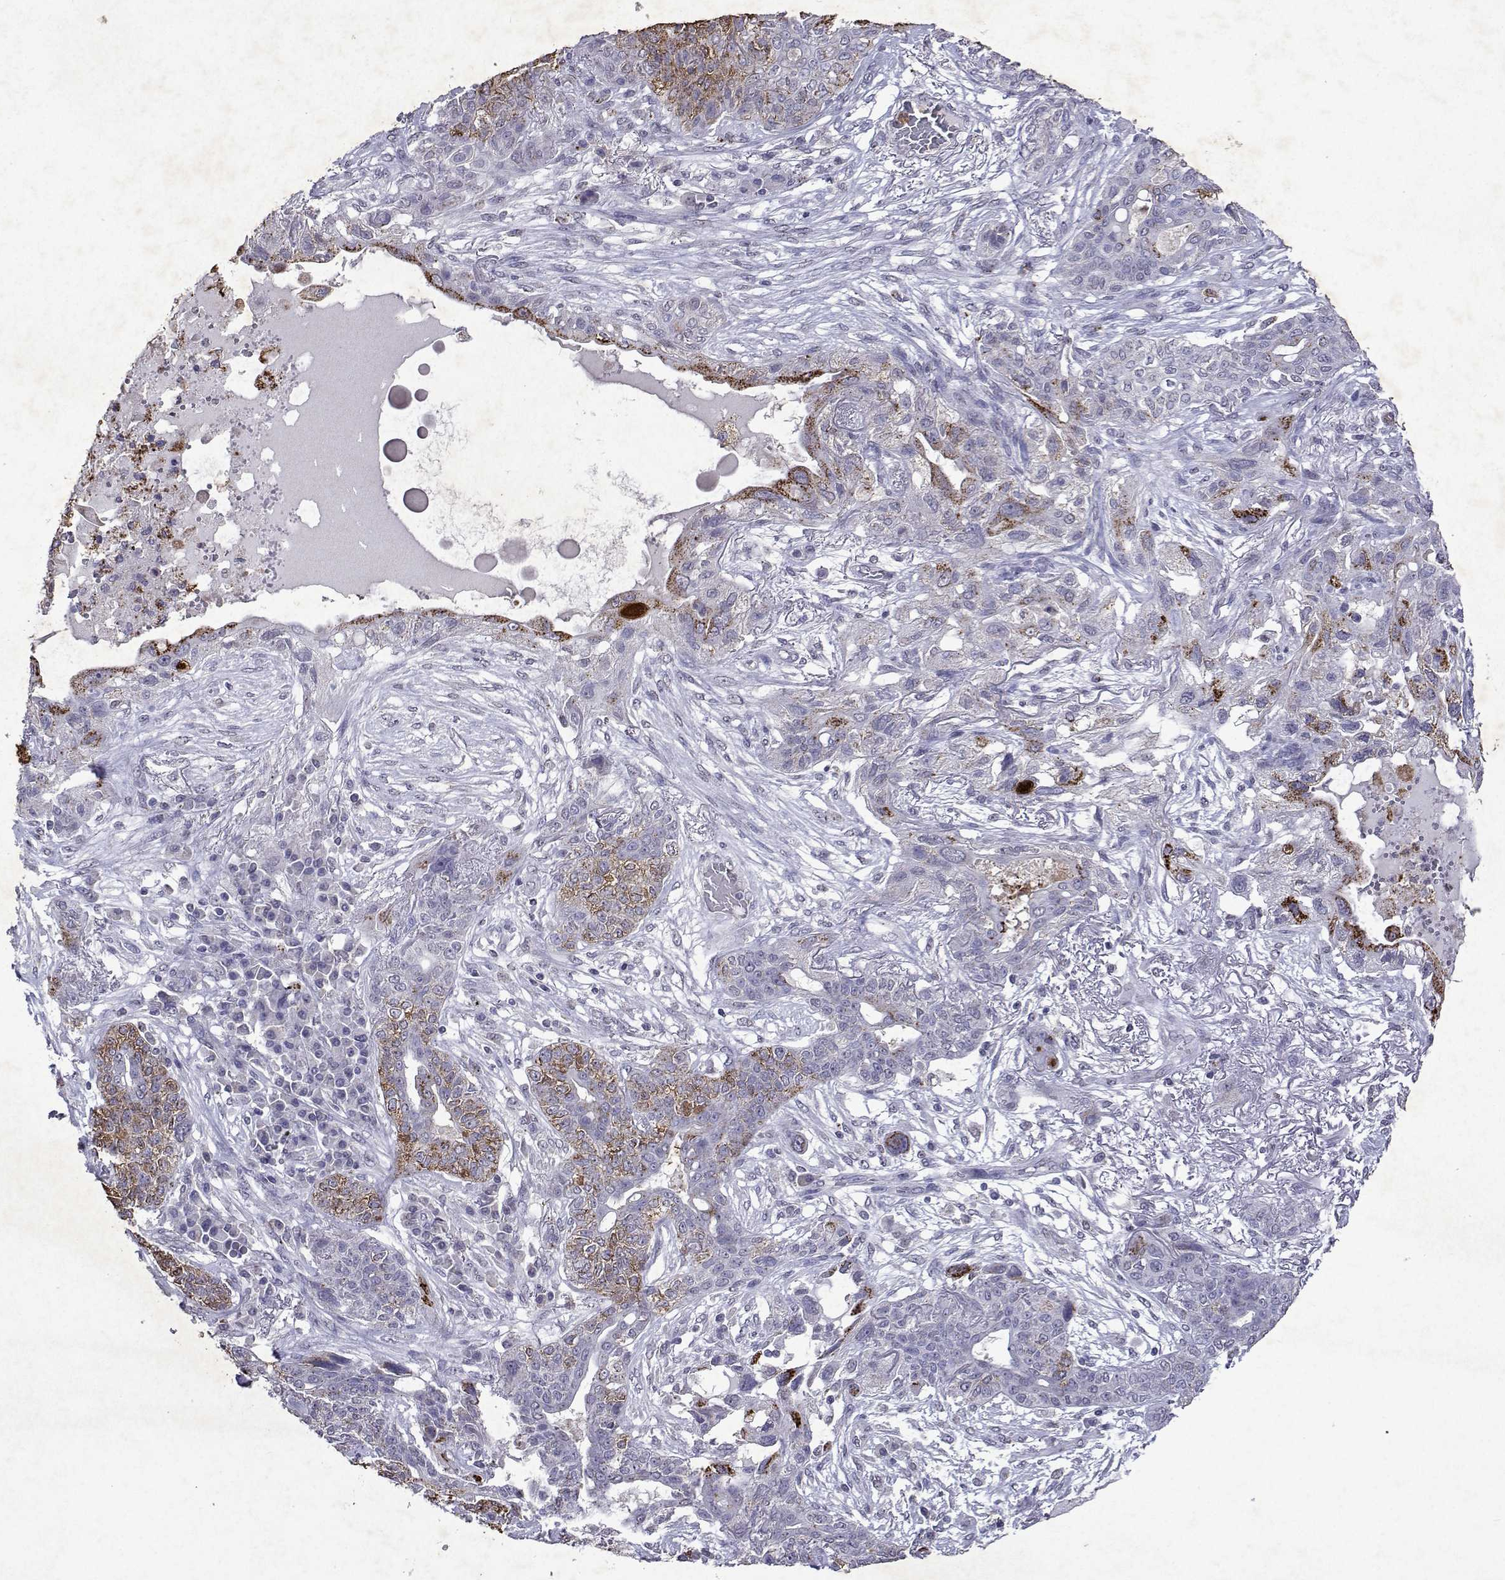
{"staining": {"intensity": "moderate", "quantity": "25%-75%", "location": "cytoplasmic/membranous"}, "tissue": "lung cancer", "cell_type": "Tumor cells", "image_type": "cancer", "snomed": [{"axis": "morphology", "description": "Squamous cell carcinoma, NOS"}, {"axis": "topography", "description": "Lung"}], "caption": "High-magnification brightfield microscopy of lung cancer stained with DAB (brown) and counterstained with hematoxylin (blue). tumor cells exhibit moderate cytoplasmic/membranous staining is identified in approximately25%-75% of cells.", "gene": "DUSP28", "patient": {"sex": "female", "age": 70}}